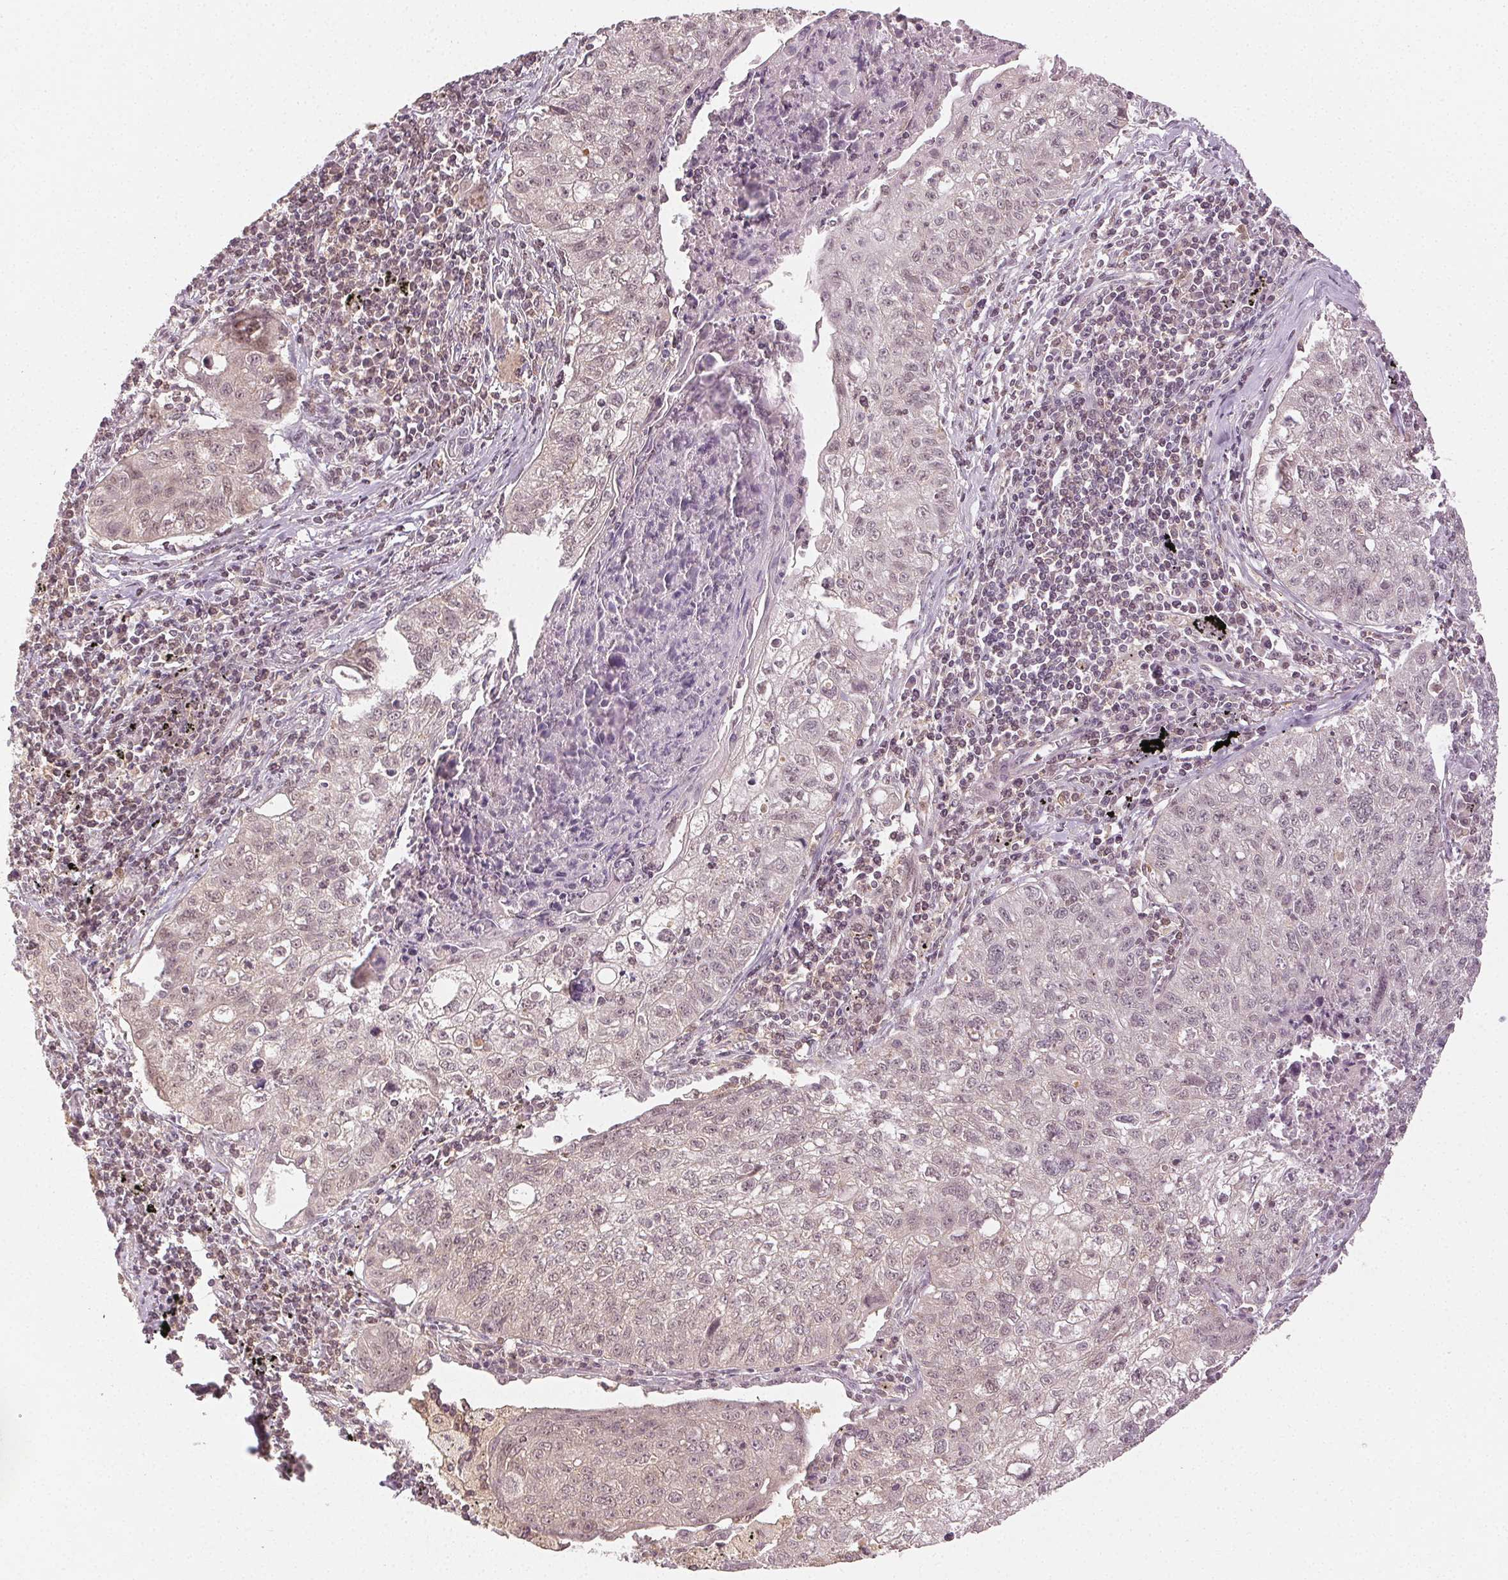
{"staining": {"intensity": "weak", "quantity": "<25%", "location": "nuclear"}, "tissue": "lung cancer", "cell_type": "Tumor cells", "image_type": "cancer", "snomed": [{"axis": "morphology", "description": "Normal morphology"}, {"axis": "morphology", "description": "Aneuploidy"}, {"axis": "morphology", "description": "Squamous cell carcinoma, NOS"}, {"axis": "topography", "description": "Lymph node"}, {"axis": "topography", "description": "Lung"}], "caption": "Immunohistochemistry of human squamous cell carcinoma (lung) displays no staining in tumor cells.", "gene": "MAPK14", "patient": {"sex": "female", "age": 76}}